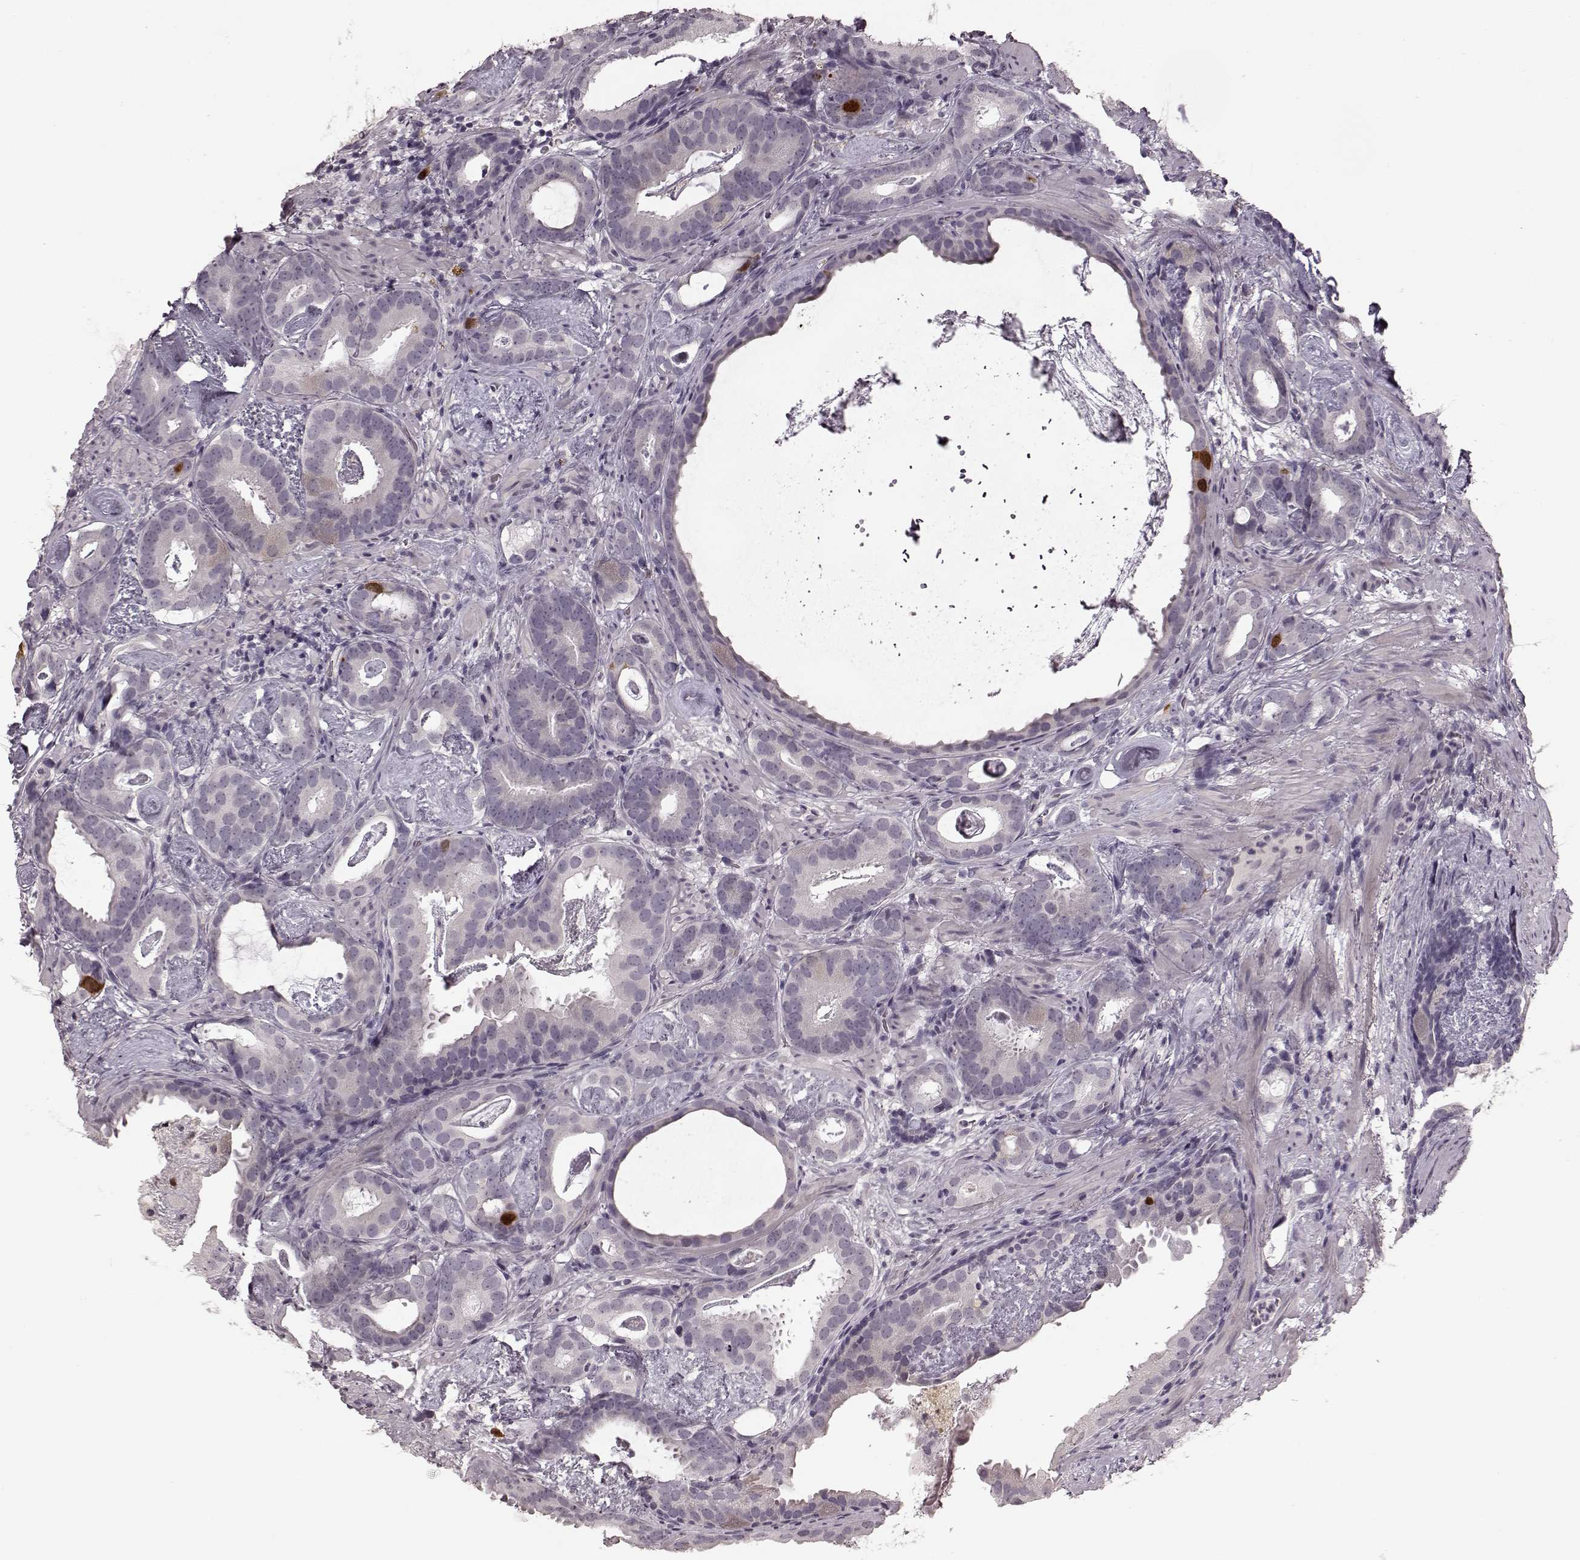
{"staining": {"intensity": "strong", "quantity": "<25%", "location": "nuclear"}, "tissue": "prostate cancer", "cell_type": "Tumor cells", "image_type": "cancer", "snomed": [{"axis": "morphology", "description": "Adenocarcinoma, Low grade"}, {"axis": "topography", "description": "Prostate and seminal vesicle, NOS"}], "caption": "A histopathology image of adenocarcinoma (low-grade) (prostate) stained for a protein demonstrates strong nuclear brown staining in tumor cells.", "gene": "CCNA2", "patient": {"sex": "male", "age": 71}}